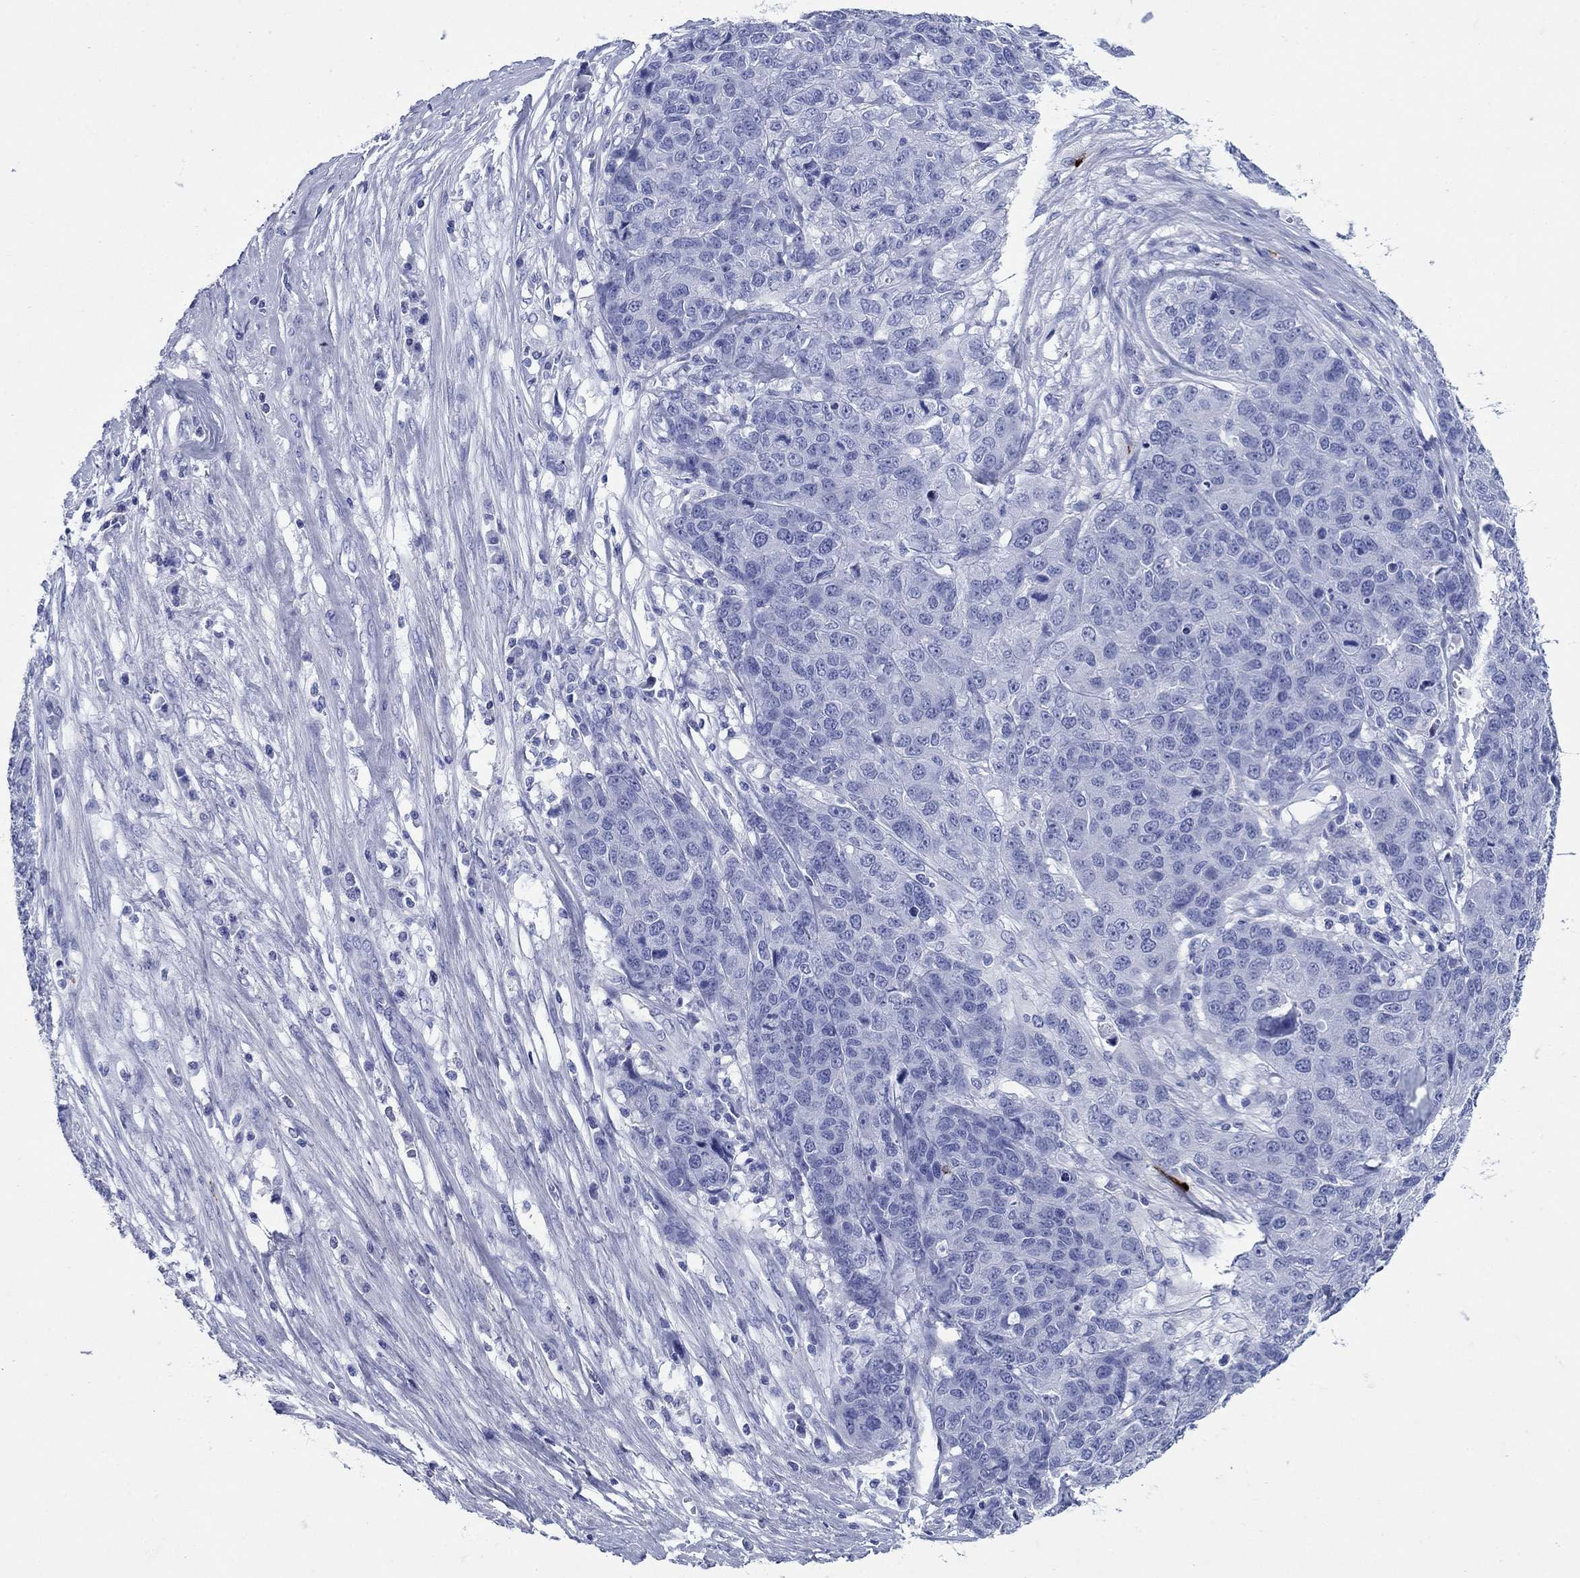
{"staining": {"intensity": "negative", "quantity": "none", "location": "none"}, "tissue": "ovarian cancer", "cell_type": "Tumor cells", "image_type": "cancer", "snomed": [{"axis": "morphology", "description": "Cystadenocarcinoma, serous, NOS"}, {"axis": "topography", "description": "Ovary"}], "caption": "High magnification brightfield microscopy of ovarian cancer stained with DAB (brown) and counterstained with hematoxylin (blue): tumor cells show no significant expression. The staining was performed using DAB (3,3'-diaminobenzidine) to visualize the protein expression in brown, while the nuclei were stained in blue with hematoxylin (Magnification: 20x).", "gene": "AZU1", "patient": {"sex": "female", "age": 87}}